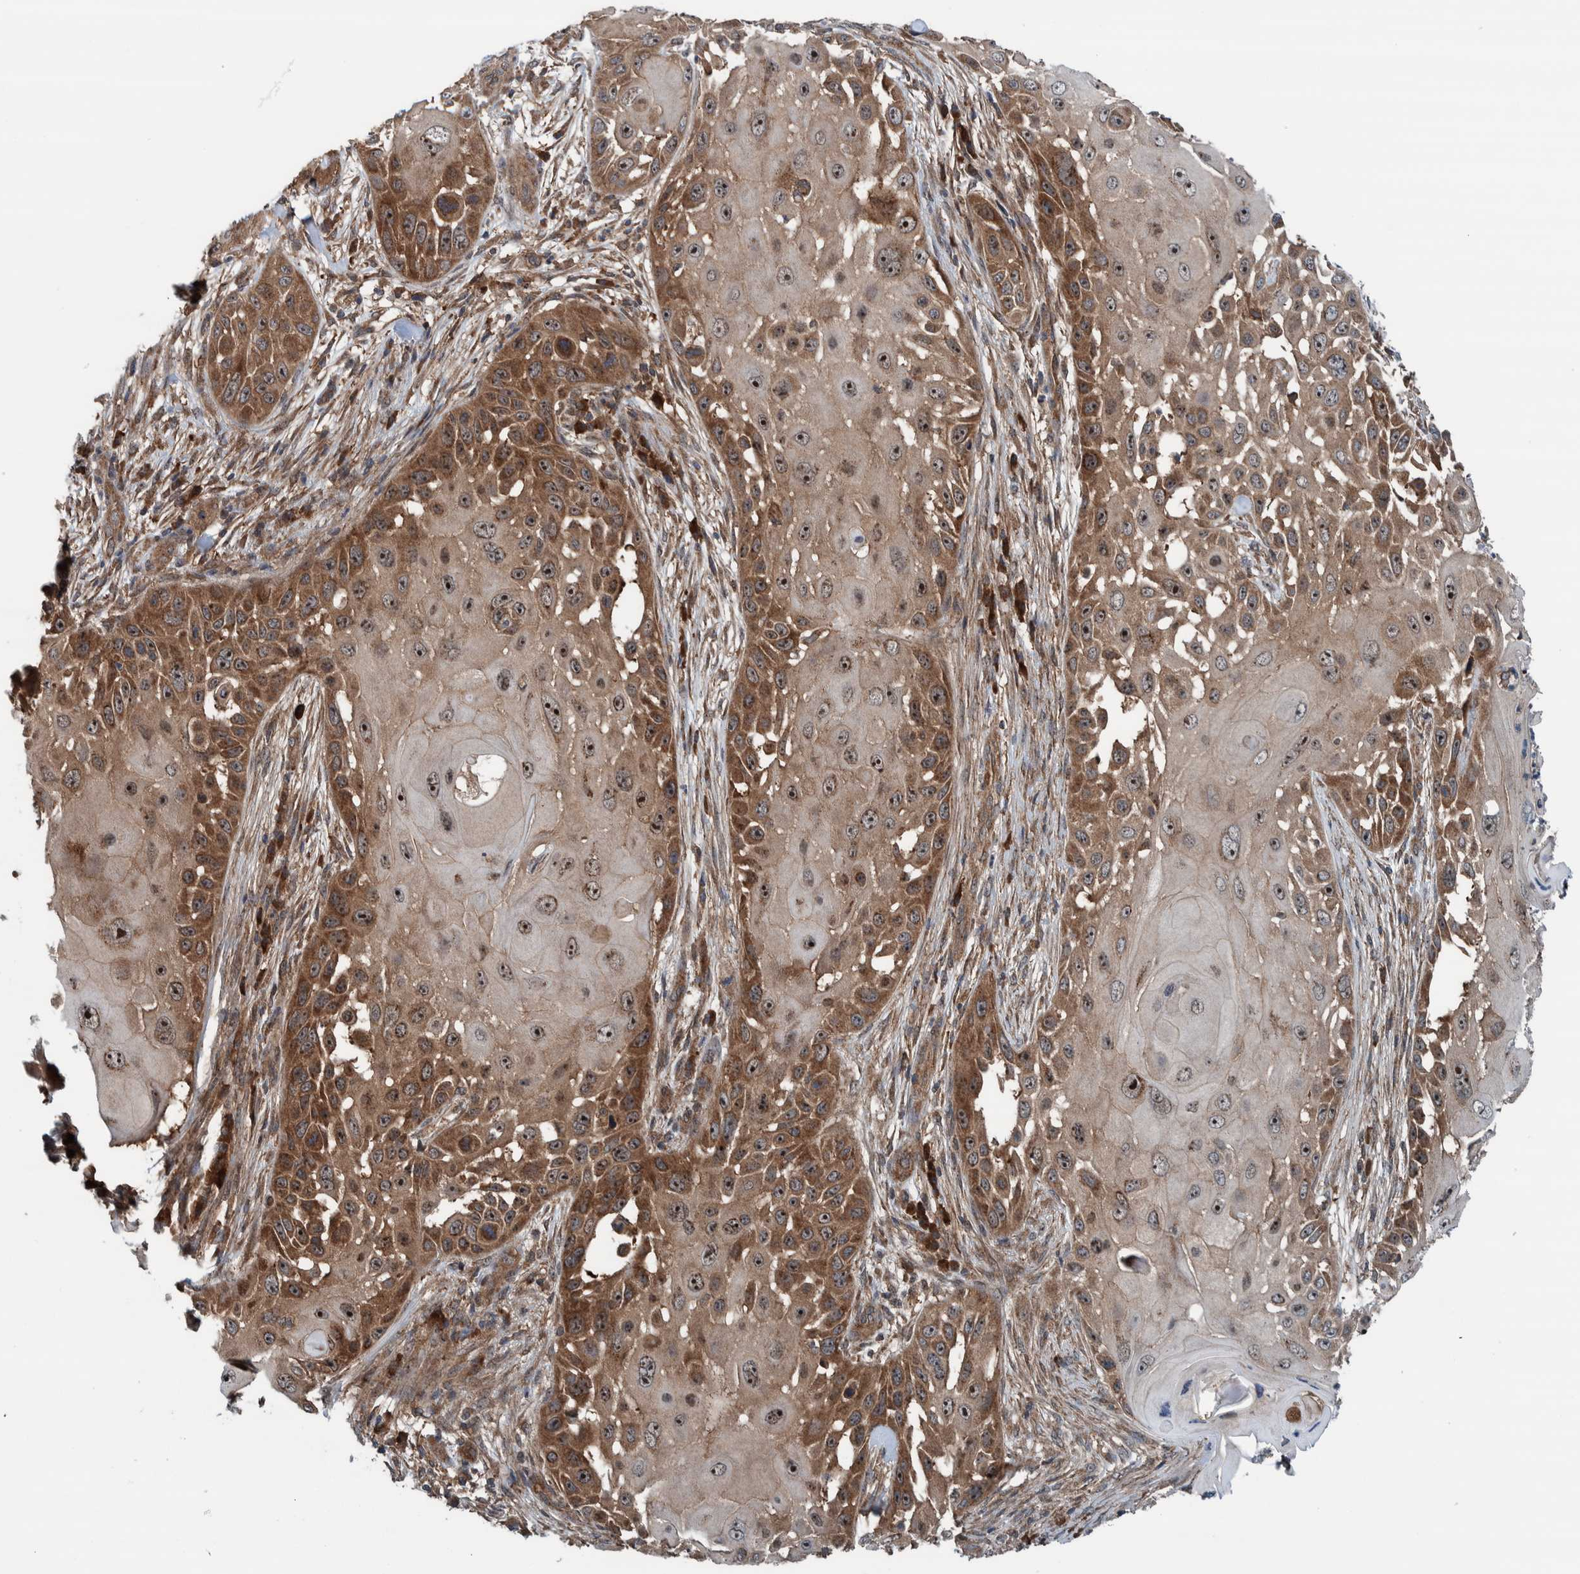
{"staining": {"intensity": "moderate", "quantity": ">75%", "location": "cytoplasmic/membranous,nuclear"}, "tissue": "skin cancer", "cell_type": "Tumor cells", "image_type": "cancer", "snomed": [{"axis": "morphology", "description": "Squamous cell carcinoma, NOS"}, {"axis": "topography", "description": "Skin"}], "caption": "The photomicrograph reveals immunohistochemical staining of skin squamous cell carcinoma. There is moderate cytoplasmic/membranous and nuclear staining is seen in about >75% of tumor cells. The staining is performed using DAB (3,3'-diaminobenzidine) brown chromogen to label protein expression. The nuclei are counter-stained blue using hematoxylin.", "gene": "CUEDC1", "patient": {"sex": "female", "age": 44}}